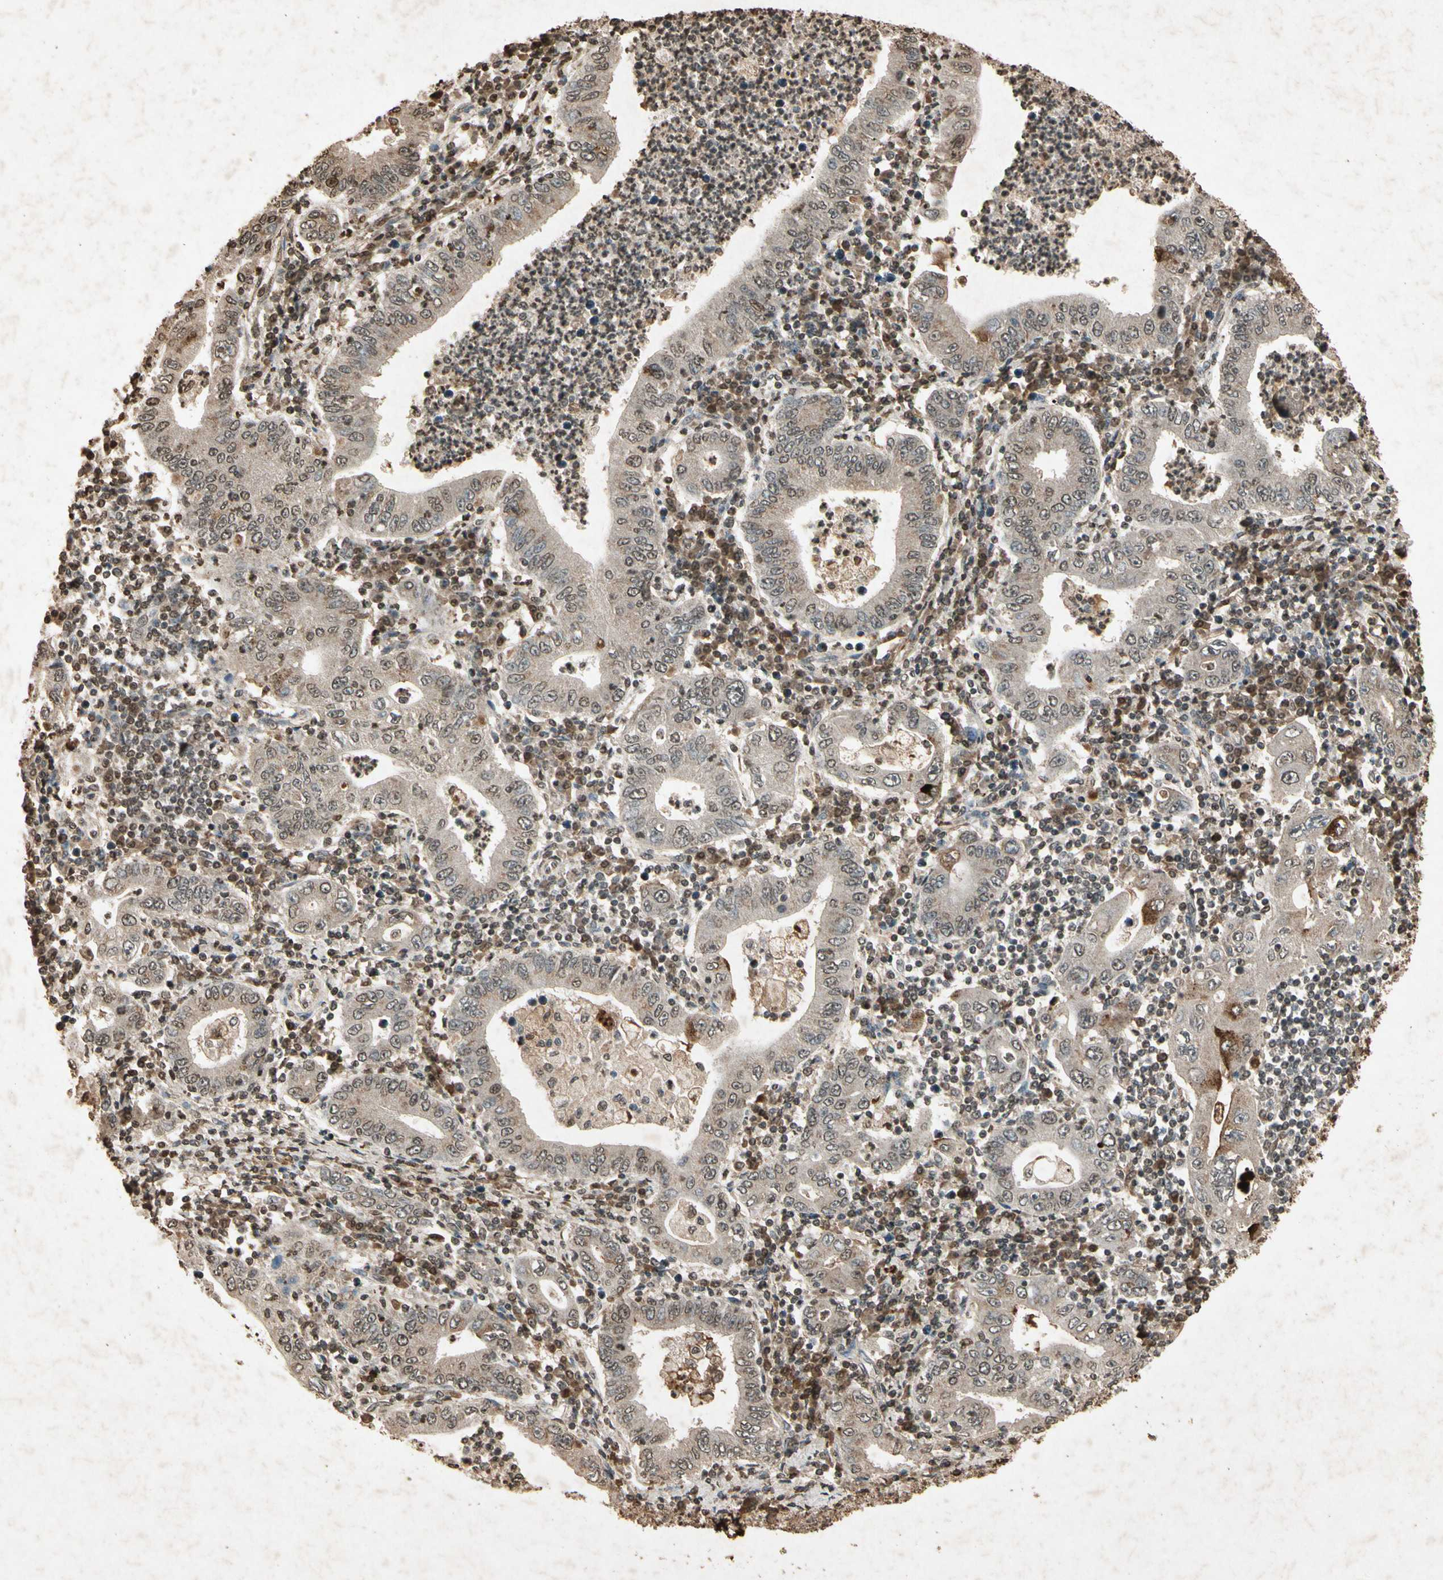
{"staining": {"intensity": "weak", "quantity": "25%-75%", "location": "cytoplasmic/membranous,nuclear"}, "tissue": "stomach cancer", "cell_type": "Tumor cells", "image_type": "cancer", "snomed": [{"axis": "morphology", "description": "Normal tissue, NOS"}, {"axis": "morphology", "description": "Adenocarcinoma, NOS"}, {"axis": "topography", "description": "Esophagus"}, {"axis": "topography", "description": "Stomach, upper"}, {"axis": "topography", "description": "Peripheral nerve tissue"}], "caption": "Immunohistochemical staining of human stomach adenocarcinoma demonstrates weak cytoplasmic/membranous and nuclear protein staining in approximately 25%-75% of tumor cells.", "gene": "GC", "patient": {"sex": "male", "age": 62}}